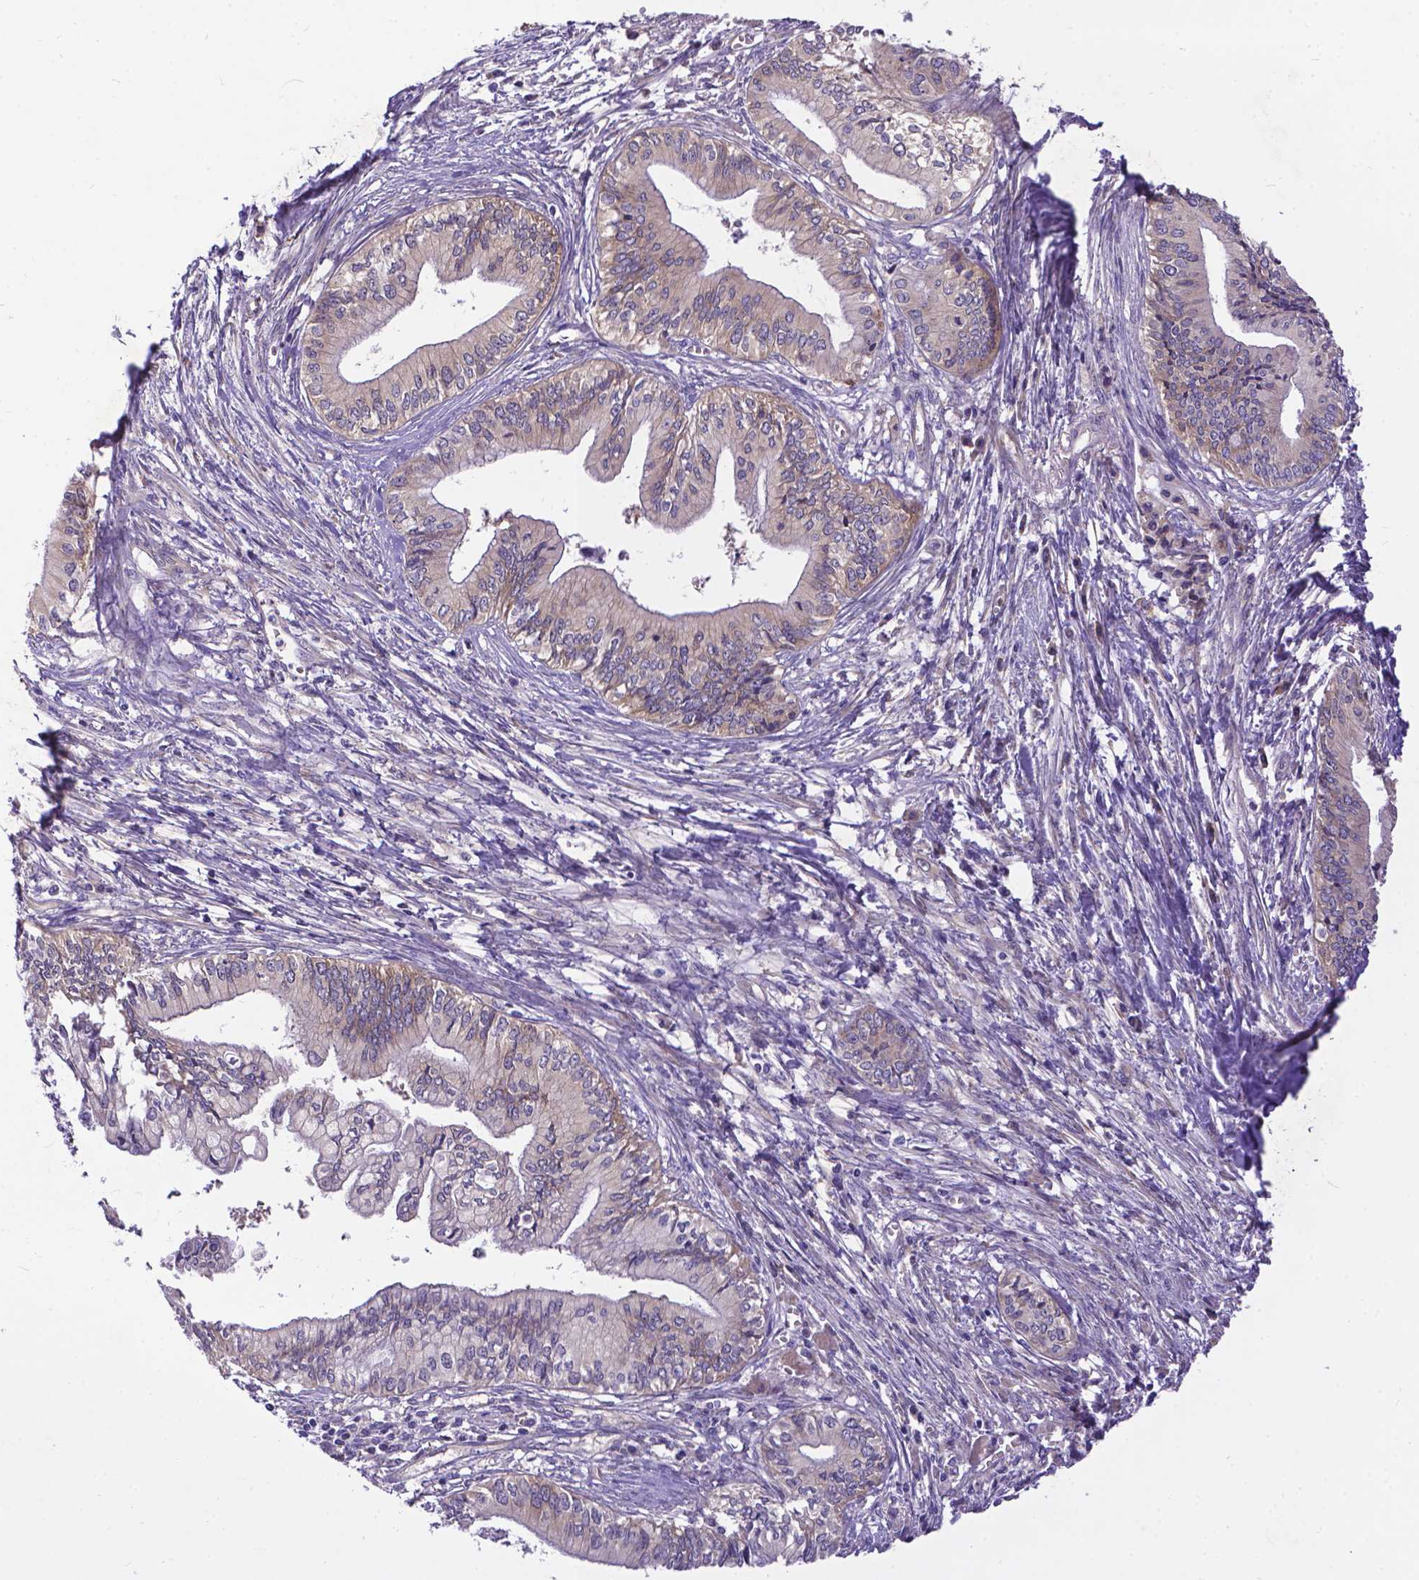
{"staining": {"intensity": "weak", "quantity": "<25%", "location": "cytoplasmic/membranous"}, "tissue": "pancreatic cancer", "cell_type": "Tumor cells", "image_type": "cancer", "snomed": [{"axis": "morphology", "description": "Adenocarcinoma, NOS"}, {"axis": "topography", "description": "Pancreas"}], "caption": "IHC photomicrograph of pancreatic cancer stained for a protein (brown), which shows no staining in tumor cells.", "gene": "DENND6A", "patient": {"sex": "female", "age": 61}}